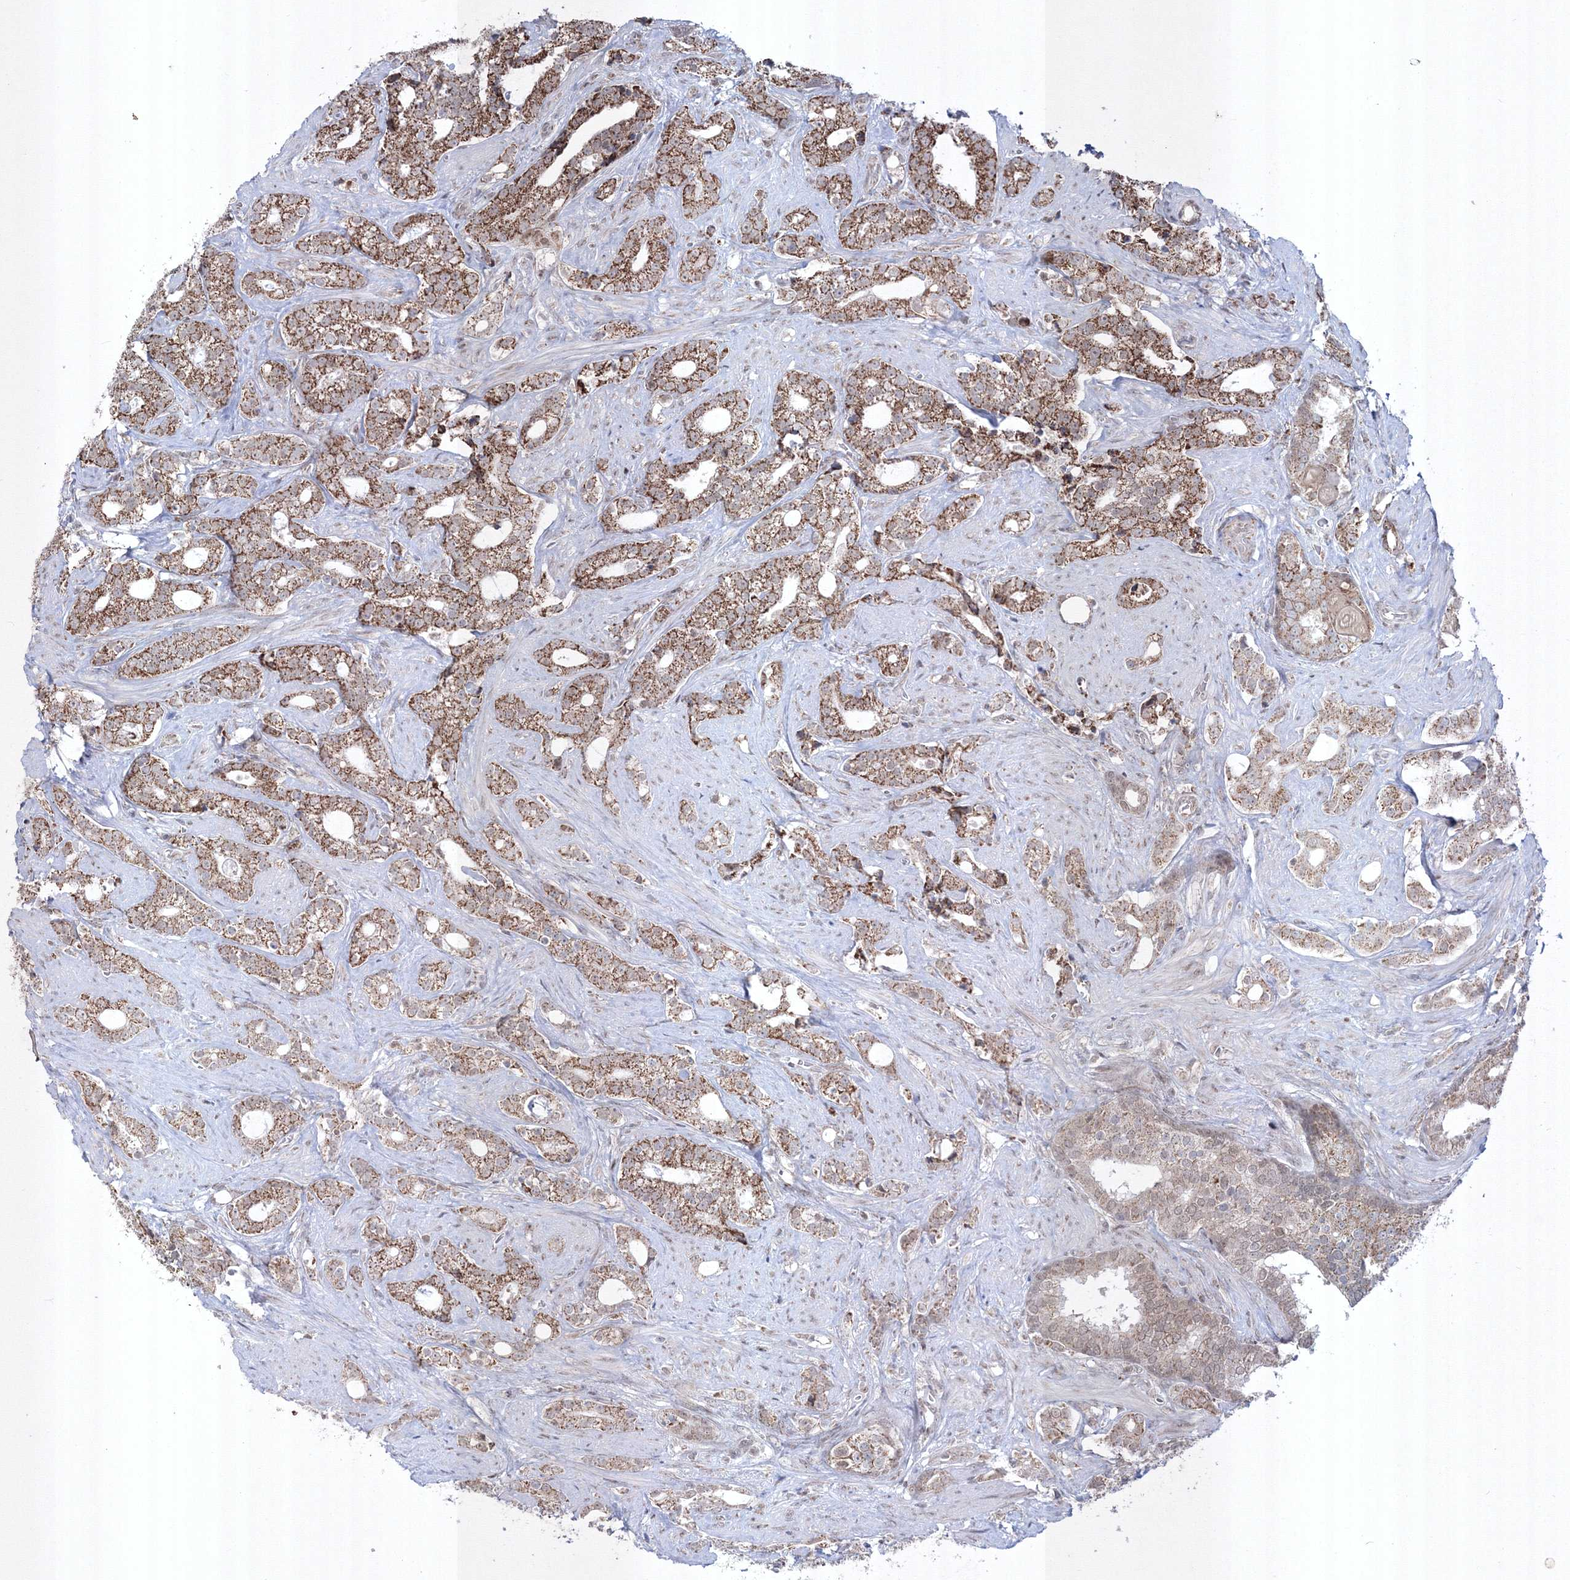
{"staining": {"intensity": "strong", "quantity": ">75%", "location": "cytoplasmic/membranous"}, "tissue": "prostate cancer", "cell_type": "Tumor cells", "image_type": "cancer", "snomed": [{"axis": "morphology", "description": "Adenocarcinoma, High grade"}, {"axis": "topography", "description": "Prostate and seminal vesicle, NOS"}], "caption": "This histopathology image shows IHC staining of prostate cancer, with high strong cytoplasmic/membranous staining in approximately >75% of tumor cells.", "gene": "GRSF1", "patient": {"sex": "male", "age": 67}}